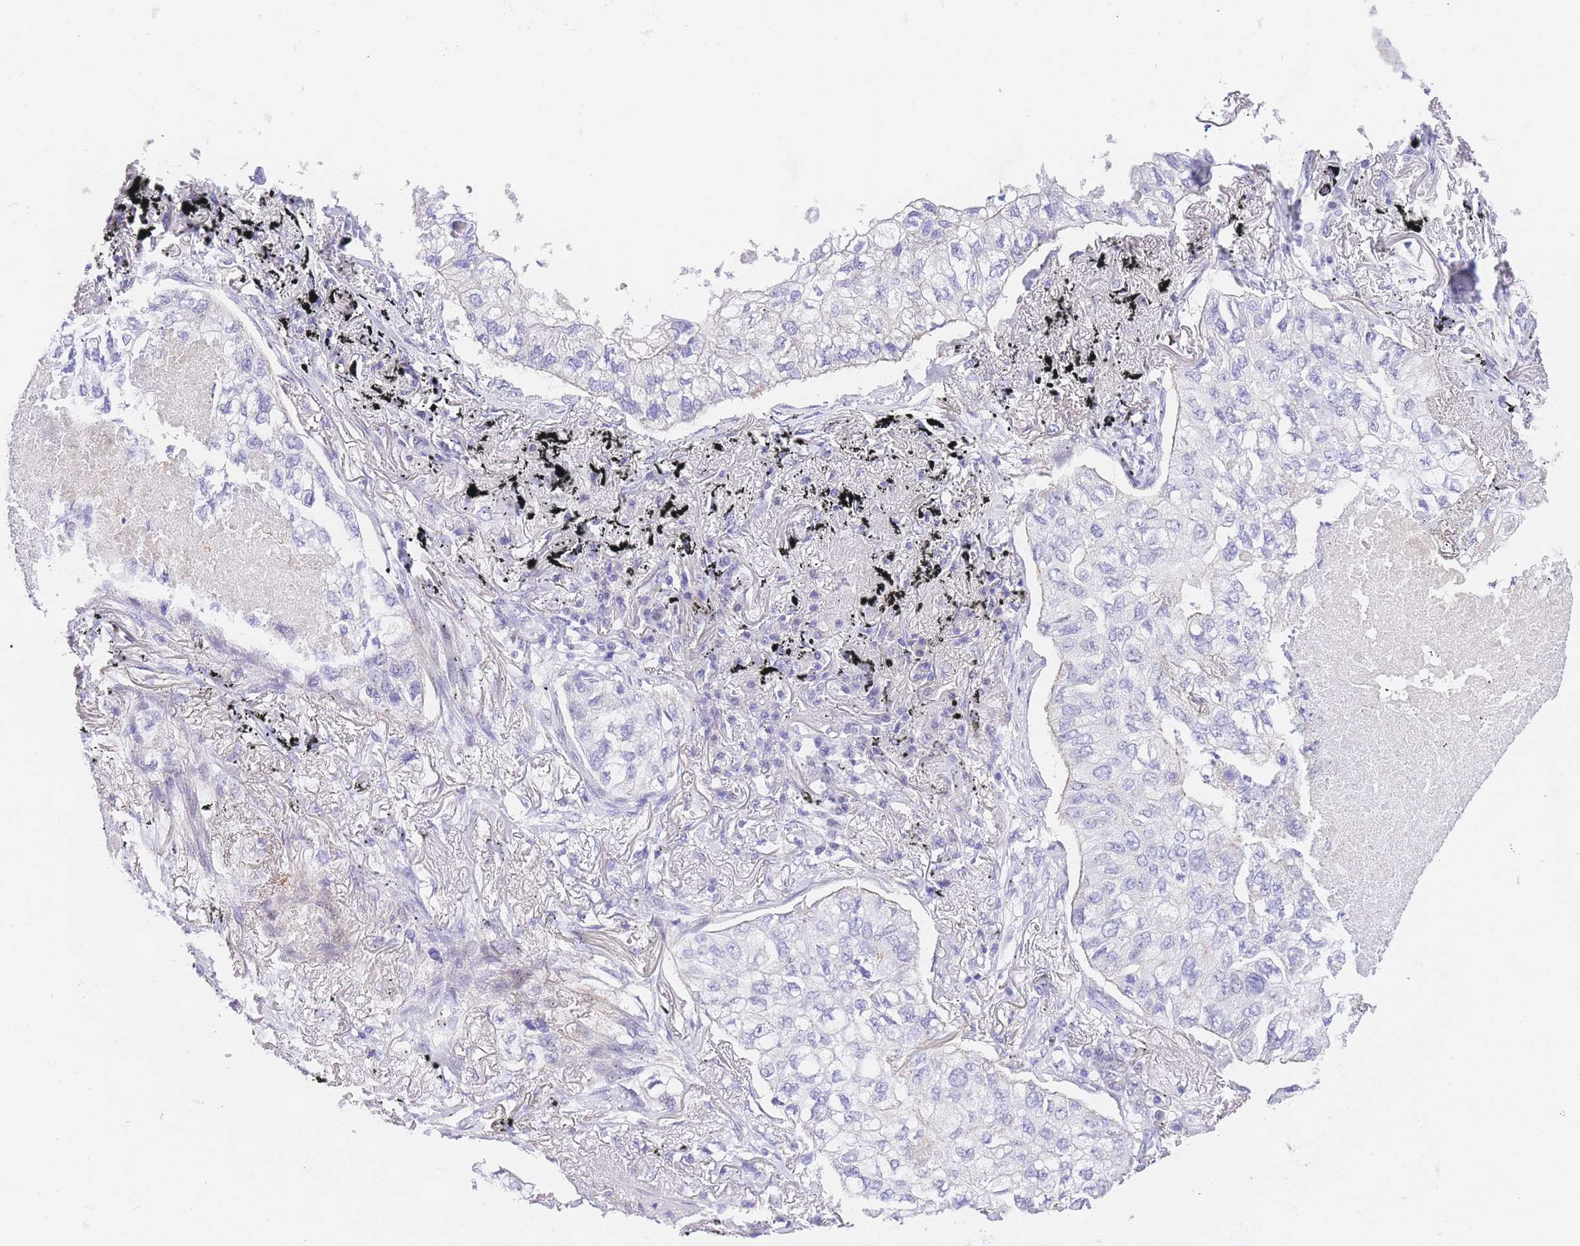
{"staining": {"intensity": "negative", "quantity": "none", "location": "none"}, "tissue": "lung cancer", "cell_type": "Tumor cells", "image_type": "cancer", "snomed": [{"axis": "morphology", "description": "Adenocarcinoma, NOS"}, {"axis": "topography", "description": "Lung"}], "caption": "Protein analysis of lung adenocarcinoma demonstrates no significant positivity in tumor cells.", "gene": "TIFAB", "patient": {"sex": "male", "age": 65}}